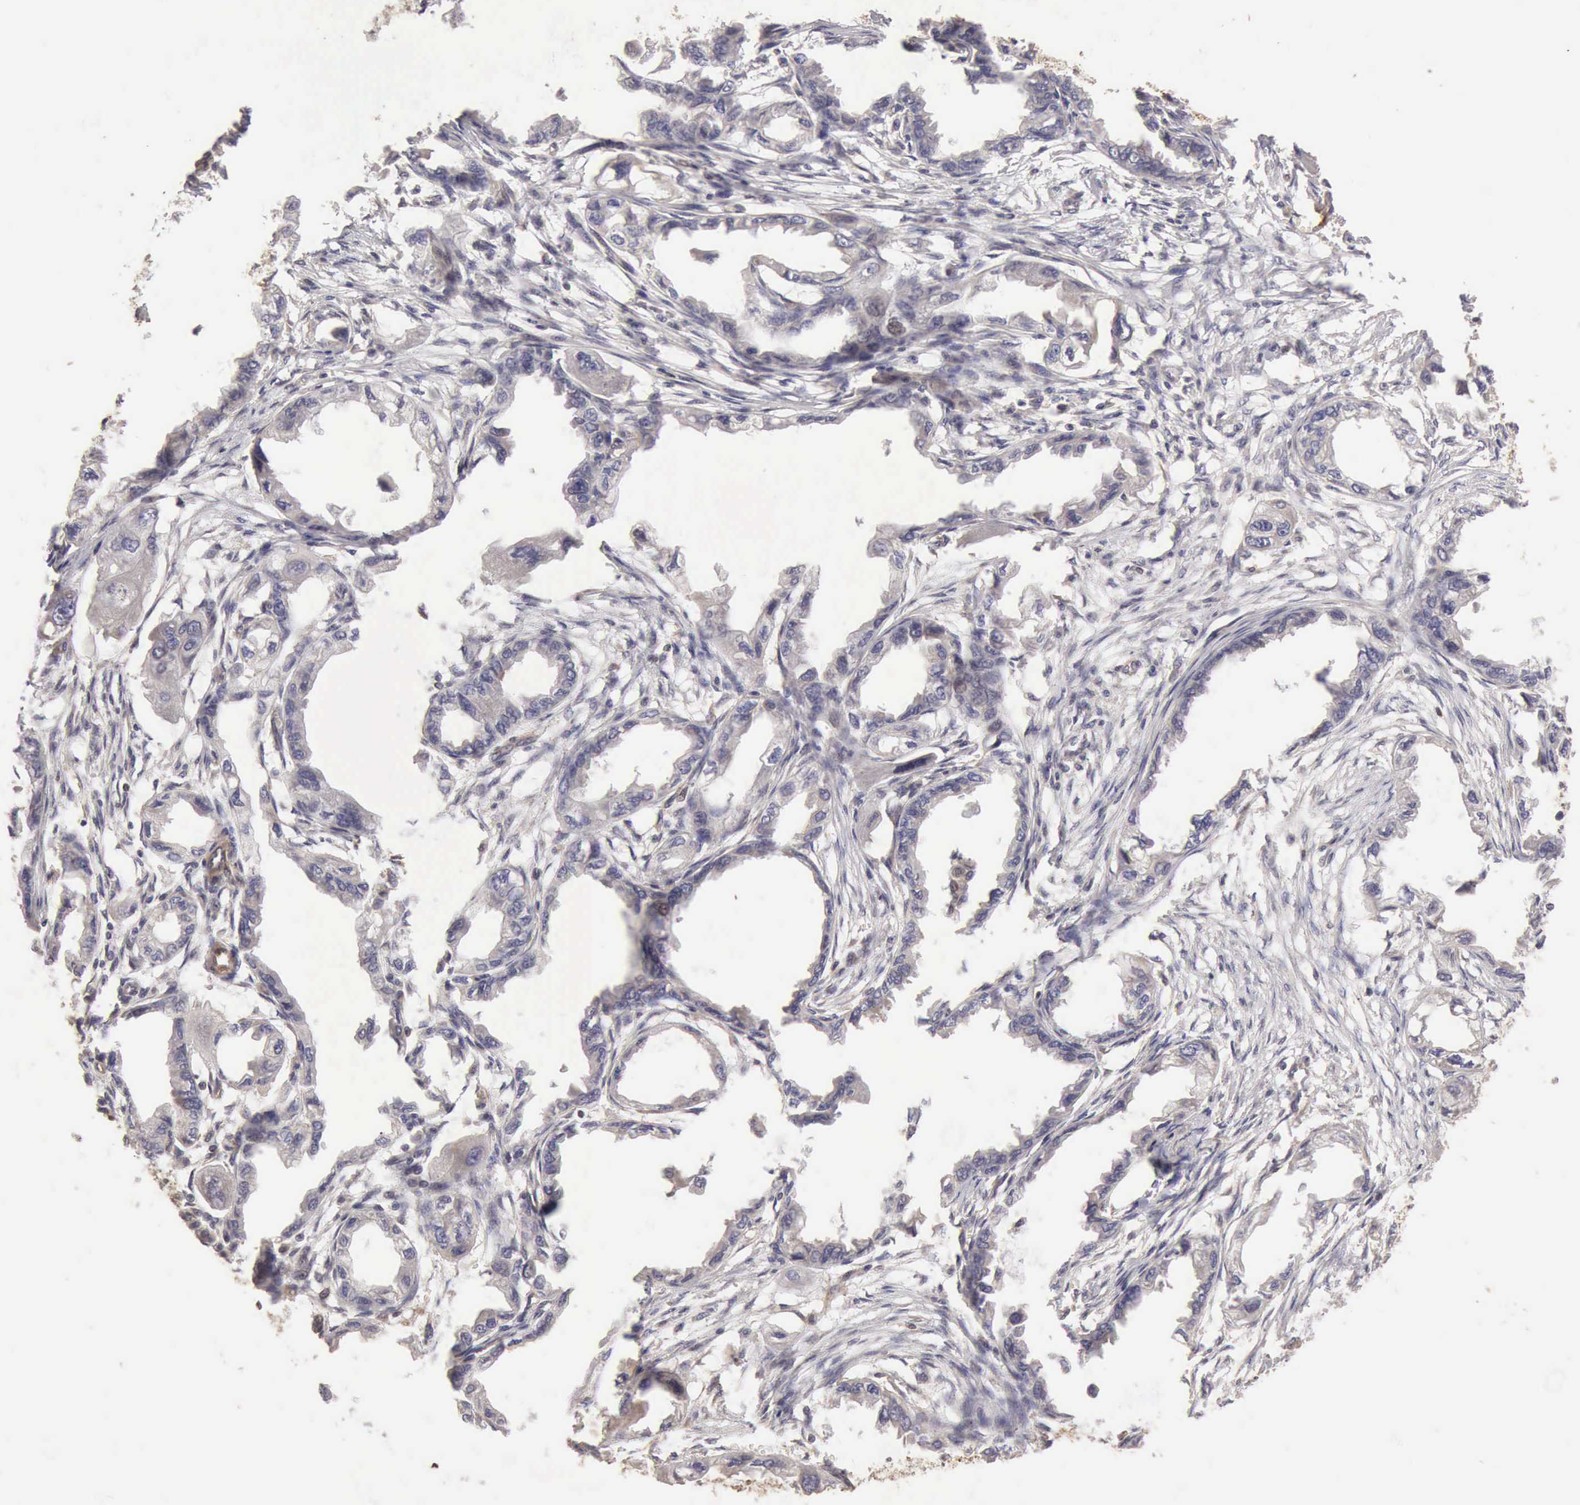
{"staining": {"intensity": "negative", "quantity": "none", "location": "none"}, "tissue": "endometrial cancer", "cell_type": "Tumor cells", "image_type": "cancer", "snomed": [{"axis": "morphology", "description": "Adenocarcinoma, NOS"}, {"axis": "topography", "description": "Endometrium"}], "caption": "Immunohistochemical staining of human adenocarcinoma (endometrial) shows no significant staining in tumor cells. (Immunohistochemistry, brightfield microscopy, high magnification).", "gene": "BMX", "patient": {"sex": "female", "age": 67}}